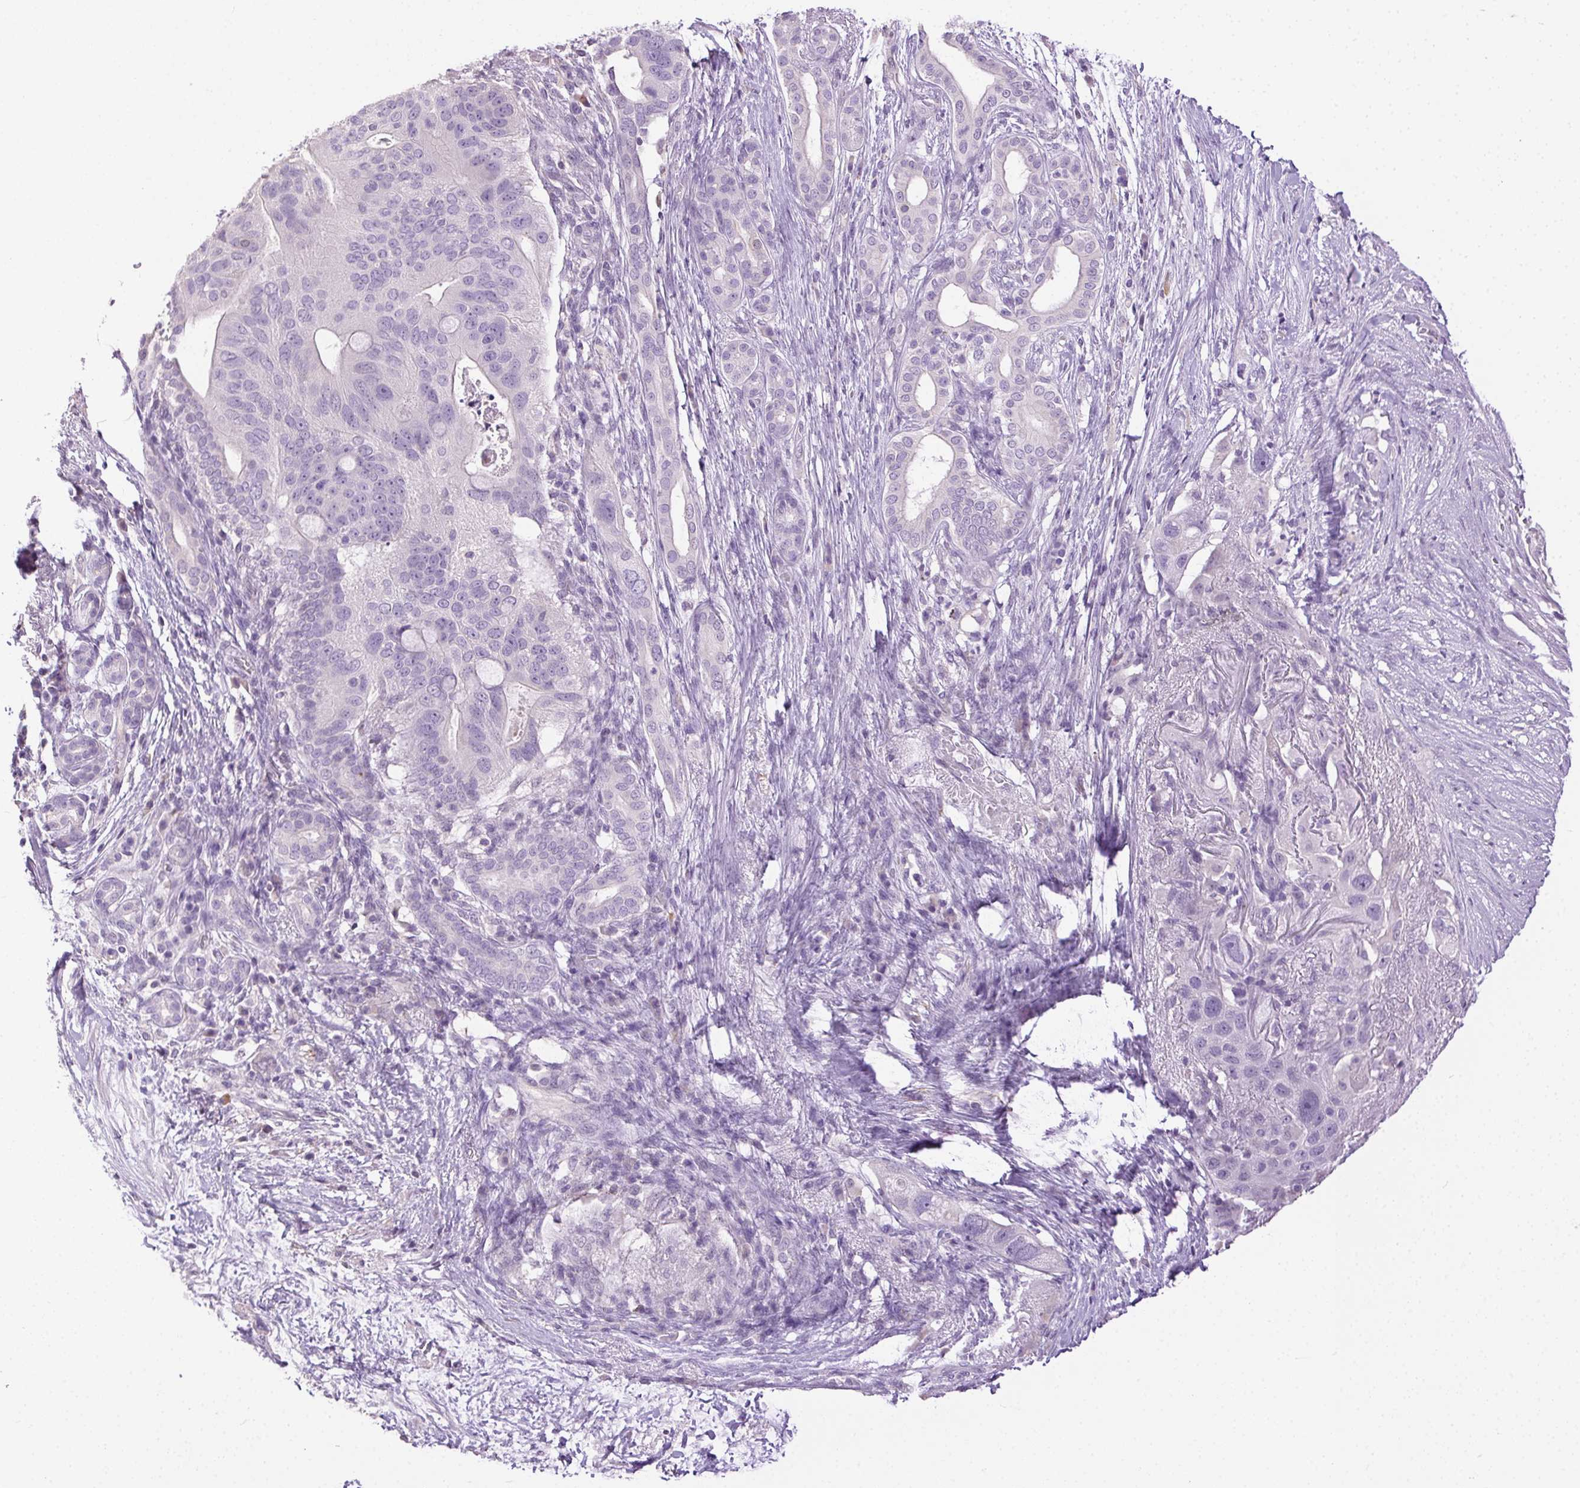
{"staining": {"intensity": "negative", "quantity": "none", "location": "none"}, "tissue": "pancreatic cancer", "cell_type": "Tumor cells", "image_type": "cancer", "snomed": [{"axis": "morphology", "description": "Adenocarcinoma, NOS"}, {"axis": "topography", "description": "Pancreas"}], "caption": "The histopathology image reveals no staining of tumor cells in pancreatic adenocarcinoma.", "gene": "SYCE2", "patient": {"sex": "female", "age": 72}}